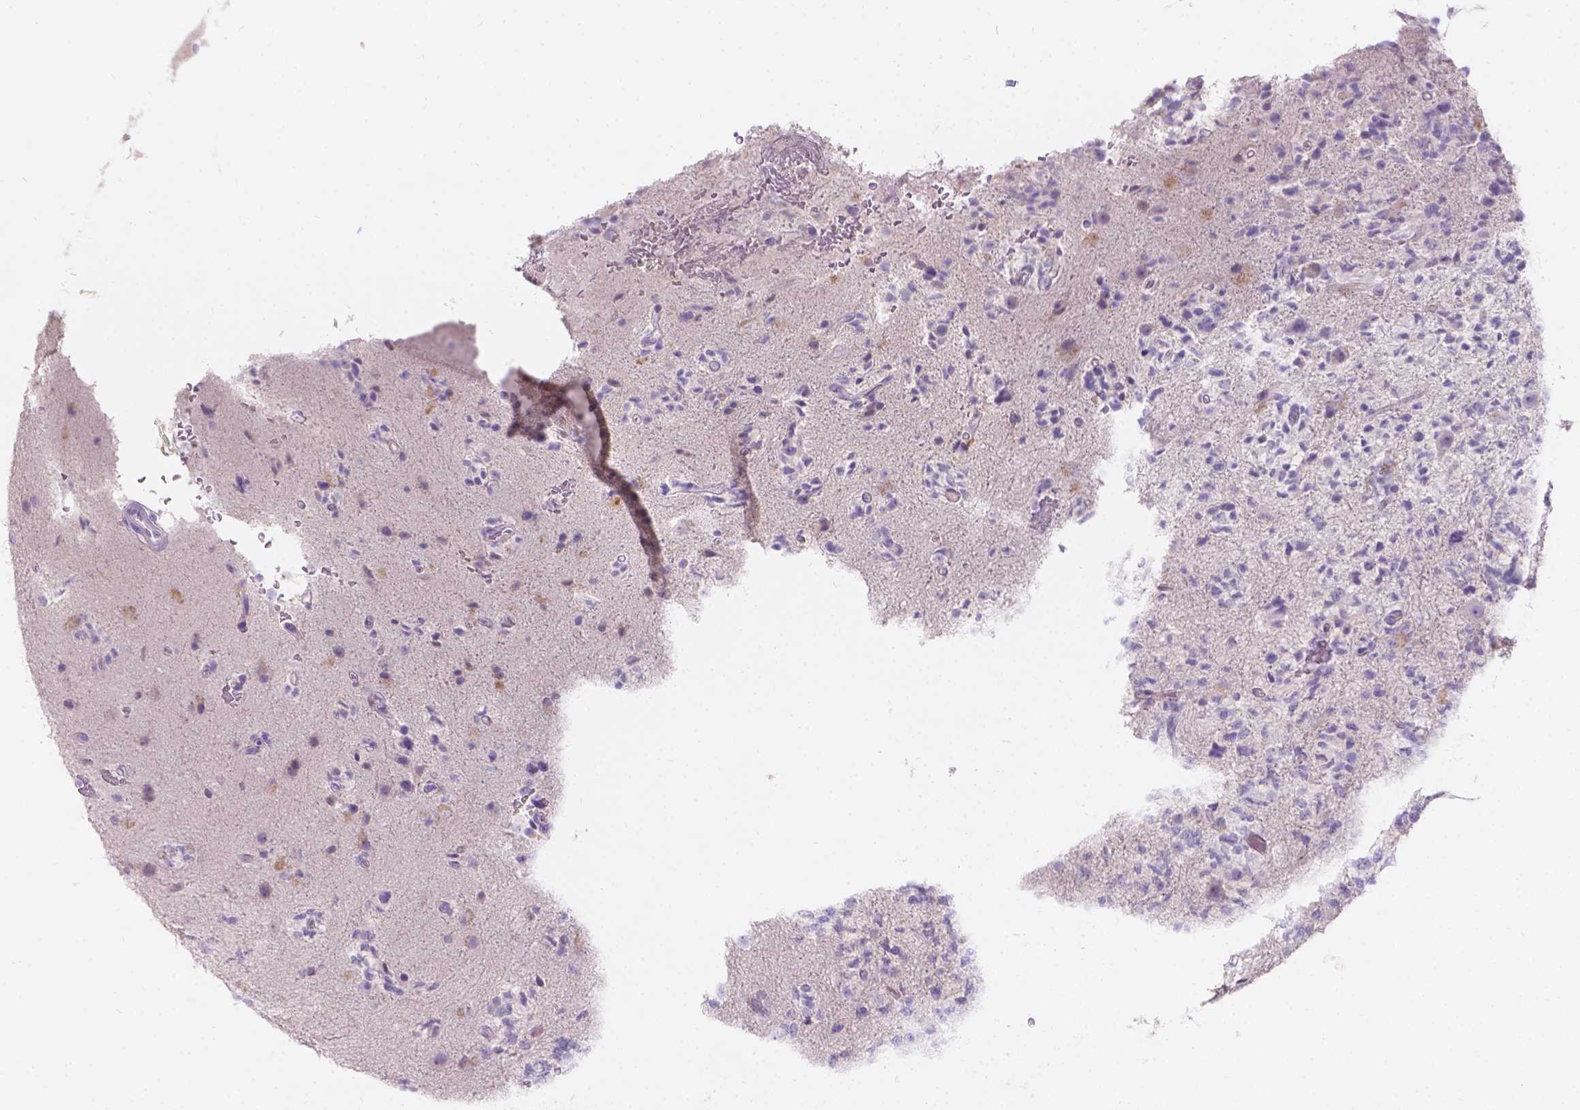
{"staining": {"intensity": "negative", "quantity": "none", "location": "none"}, "tissue": "glioma", "cell_type": "Tumor cells", "image_type": "cancer", "snomed": [{"axis": "morphology", "description": "Glioma, malignant, High grade"}, {"axis": "topography", "description": "Brain"}], "caption": "IHC of glioma exhibits no staining in tumor cells.", "gene": "GAL3ST2", "patient": {"sex": "female", "age": 71}}